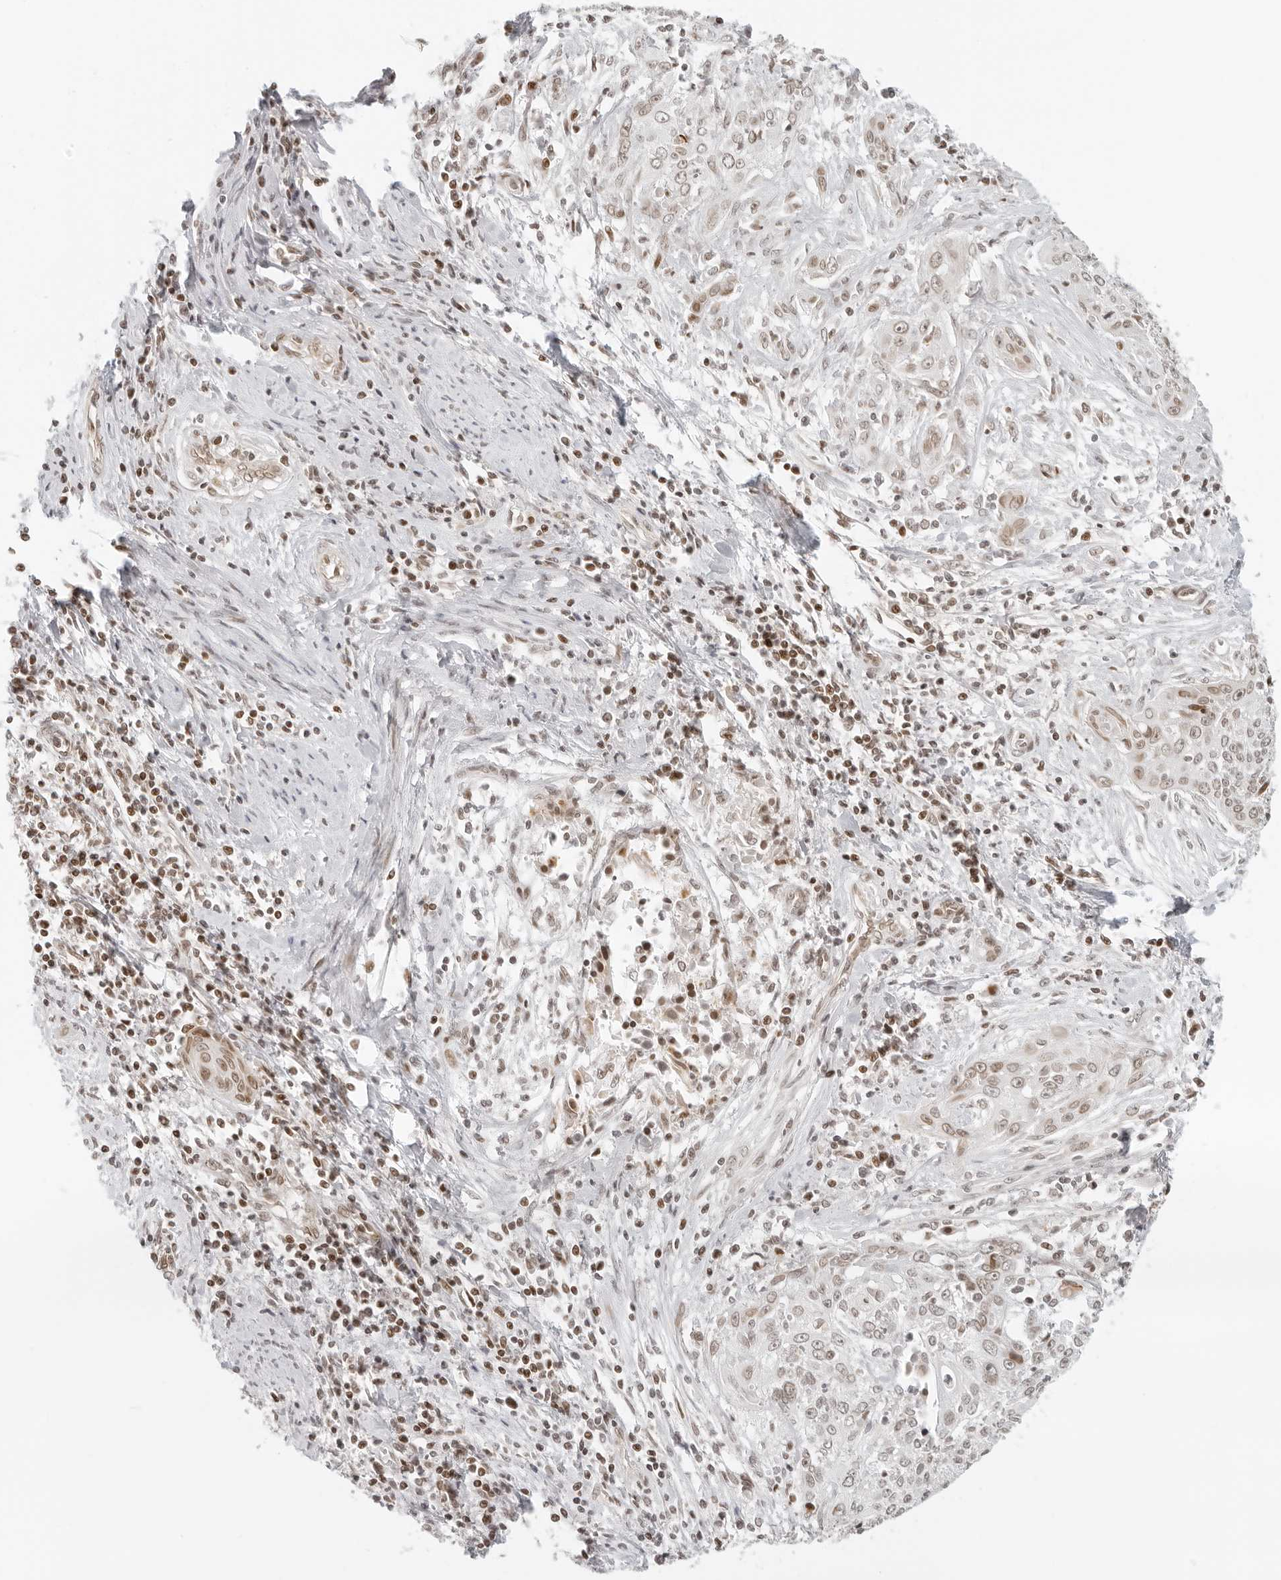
{"staining": {"intensity": "weak", "quantity": ">75%", "location": "nuclear"}, "tissue": "cervical cancer", "cell_type": "Tumor cells", "image_type": "cancer", "snomed": [{"axis": "morphology", "description": "Squamous cell carcinoma, NOS"}, {"axis": "topography", "description": "Cervix"}], "caption": "Cervical cancer stained for a protein (brown) demonstrates weak nuclear positive positivity in about >75% of tumor cells.", "gene": "ZNF407", "patient": {"sex": "female", "age": 55}}